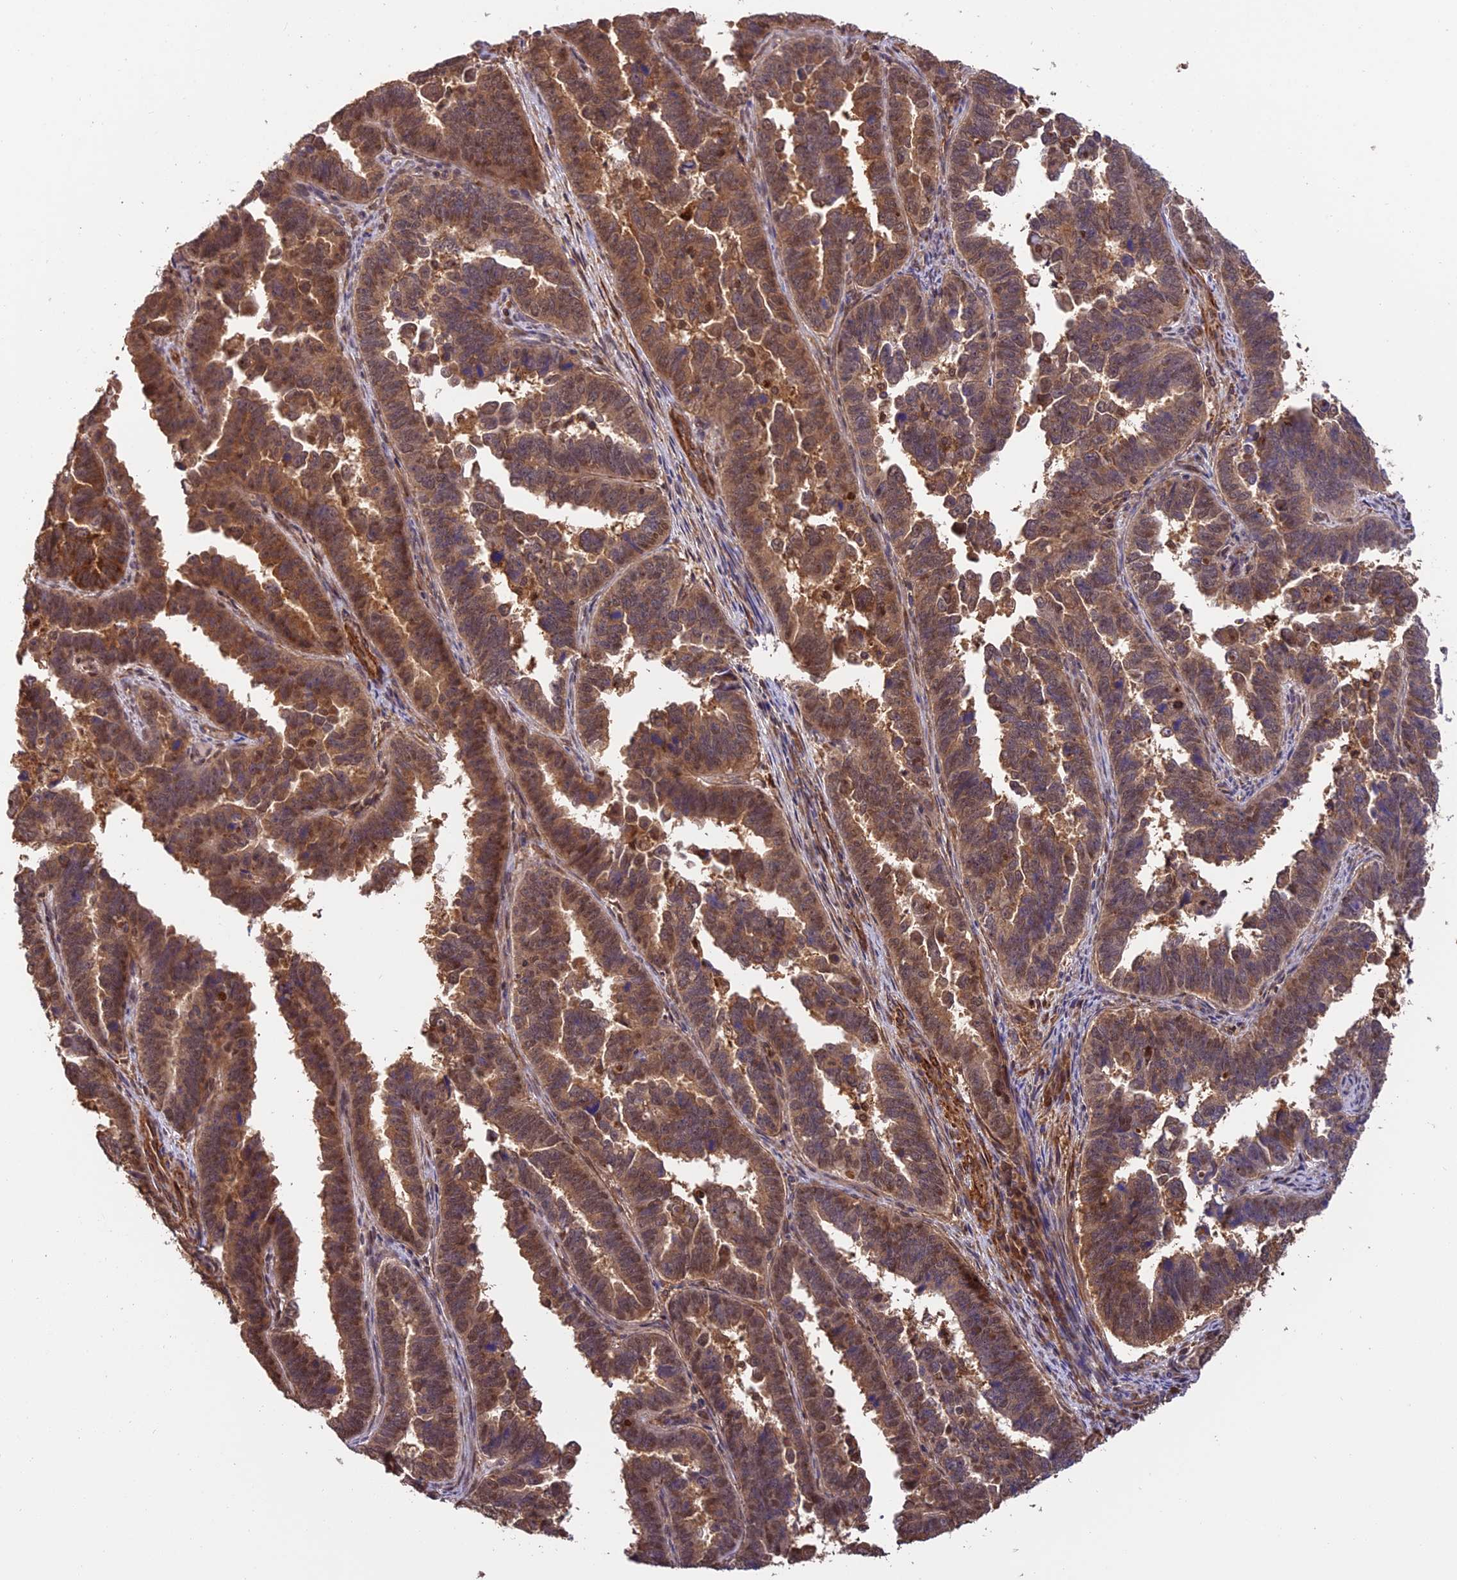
{"staining": {"intensity": "moderate", "quantity": ">75%", "location": "cytoplasmic/membranous,nuclear"}, "tissue": "endometrial cancer", "cell_type": "Tumor cells", "image_type": "cancer", "snomed": [{"axis": "morphology", "description": "Adenocarcinoma, NOS"}, {"axis": "topography", "description": "Endometrium"}], "caption": "Immunohistochemical staining of human endometrial adenocarcinoma demonstrates medium levels of moderate cytoplasmic/membranous and nuclear protein expression in approximately >75% of tumor cells. (IHC, brightfield microscopy, high magnification).", "gene": "PSMB3", "patient": {"sex": "female", "age": 75}}